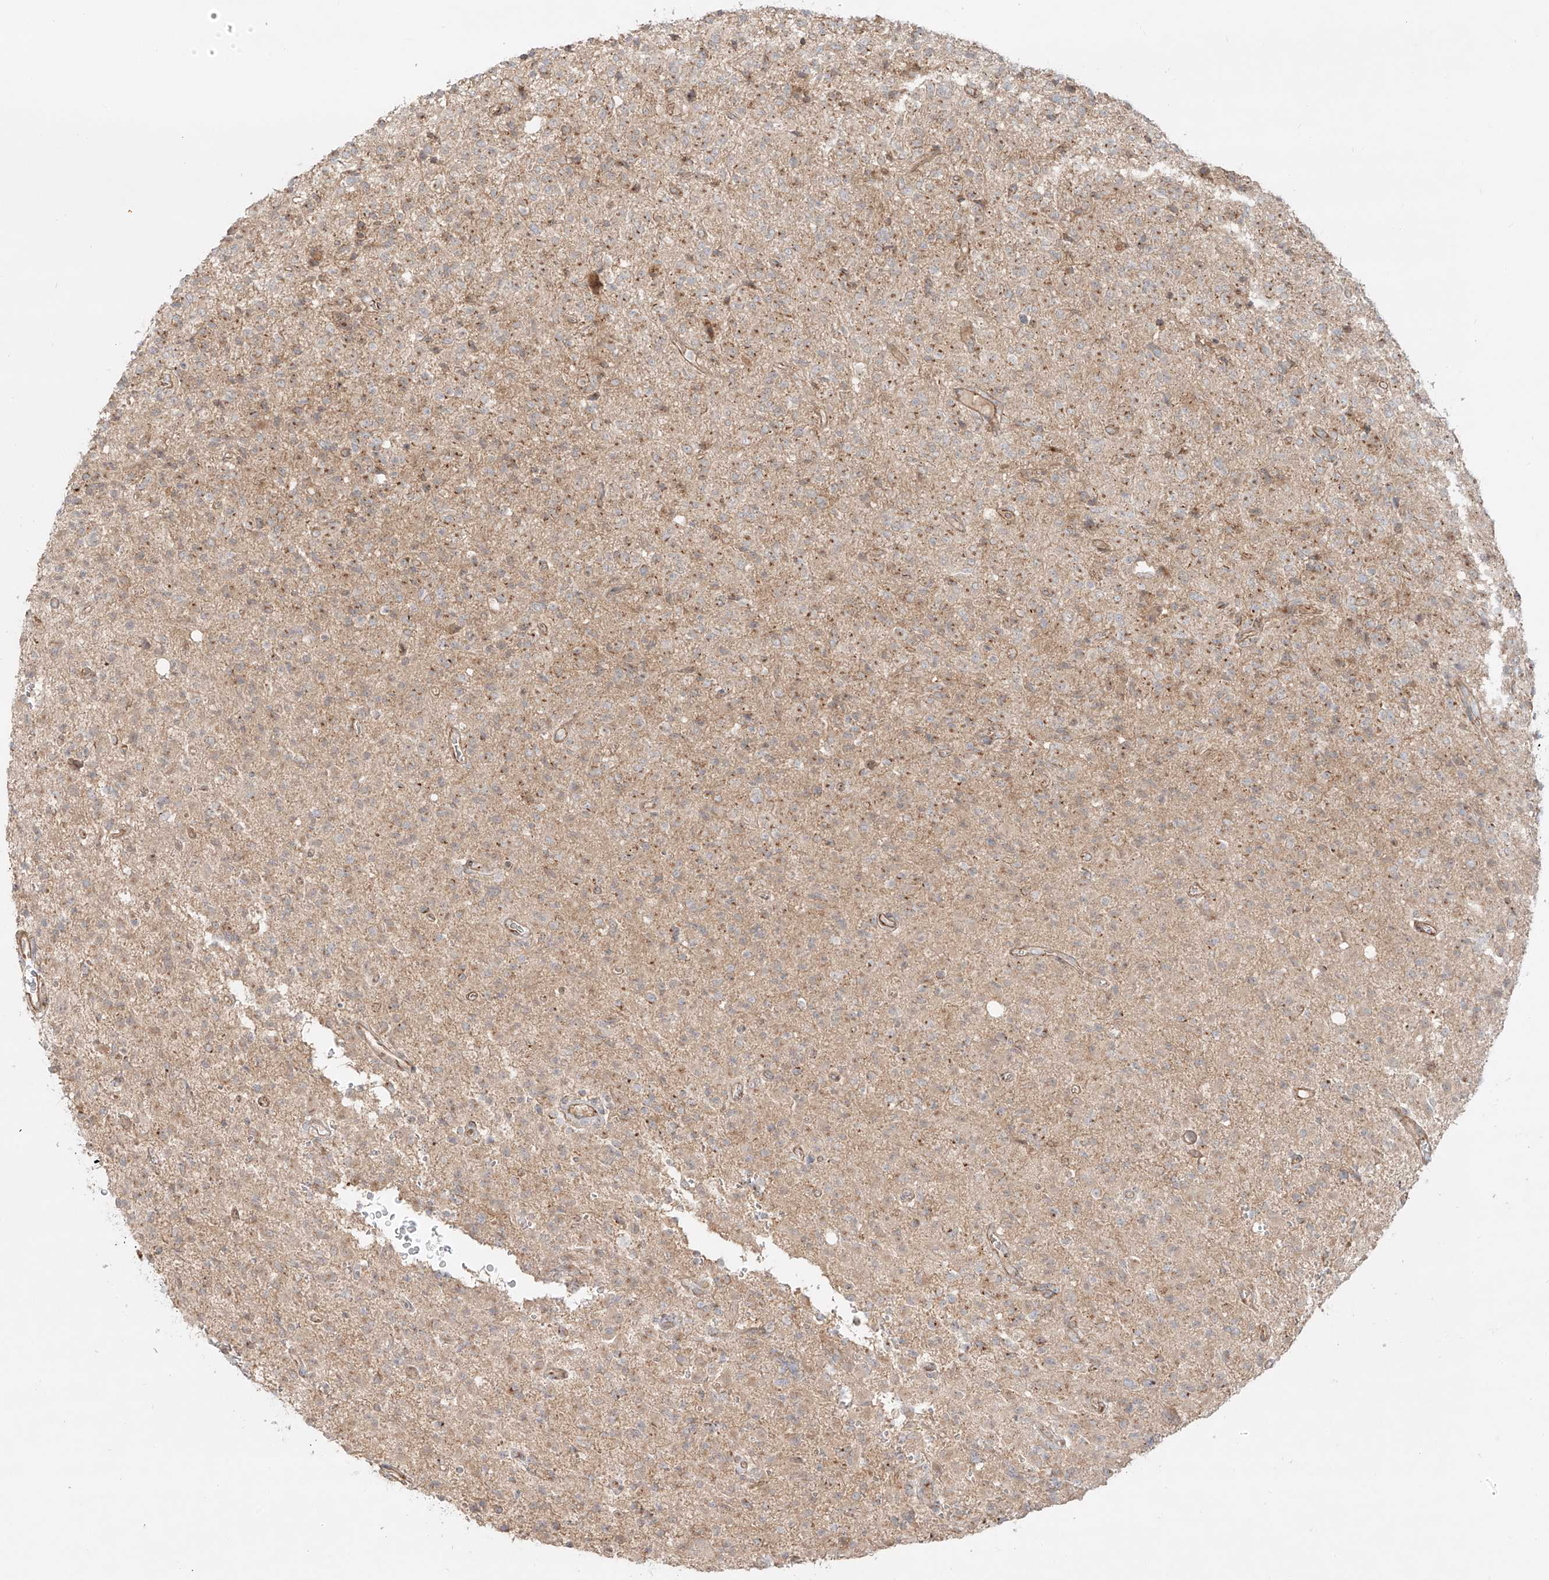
{"staining": {"intensity": "weak", "quantity": "<25%", "location": "cytoplasmic/membranous"}, "tissue": "glioma", "cell_type": "Tumor cells", "image_type": "cancer", "snomed": [{"axis": "morphology", "description": "Glioma, malignant, High grade"}, {"axis": "topography", "description": "Brain"}], "caption": "This is a photomicrograph of immunohistochemistry (IHC) staining of malignant glioma (high-grade), which shows no staining in tumor cells.", "gene": "ZNF287", "patient": {"sex": "female", "age": 57}}